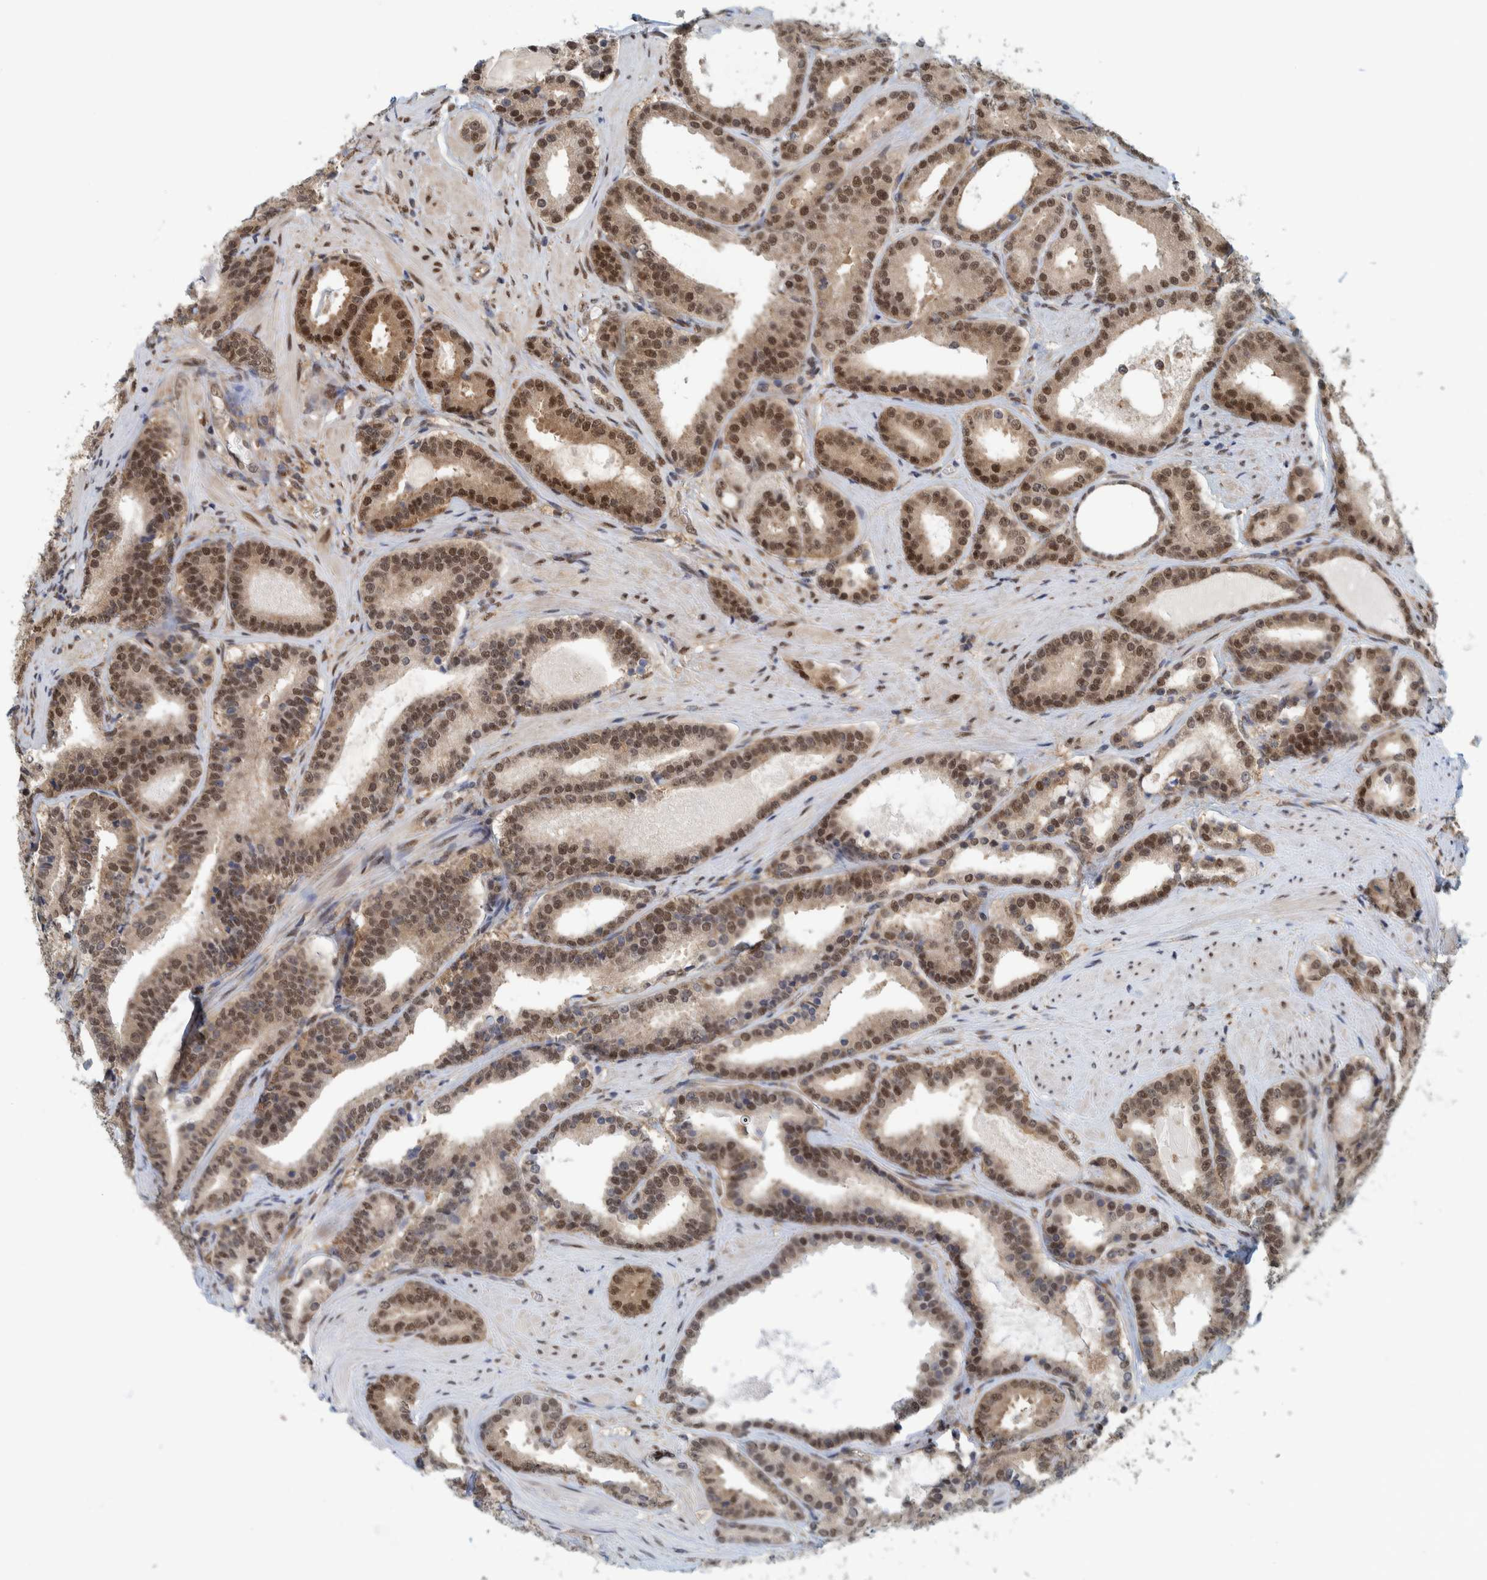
{"staining": {"intensity": "moderate", "quantity": ">75%", "location": "nuclear"}, "tissue": "prostate cancer", "cell_type": "Tumor cells", "image_type": "cancer", "snomed": [{"axis": "morphology", "description": "Adenocarcinoma, High grade"}, {"axis": "topography", "description": "Prostate"}], "caption": "A micrograph of prostate cancer stained for a protein exhibits moderate nuclear brown staining in tumor cells.", "gene": "COPS3", "patient": {"sex": "male", "age": 60}}